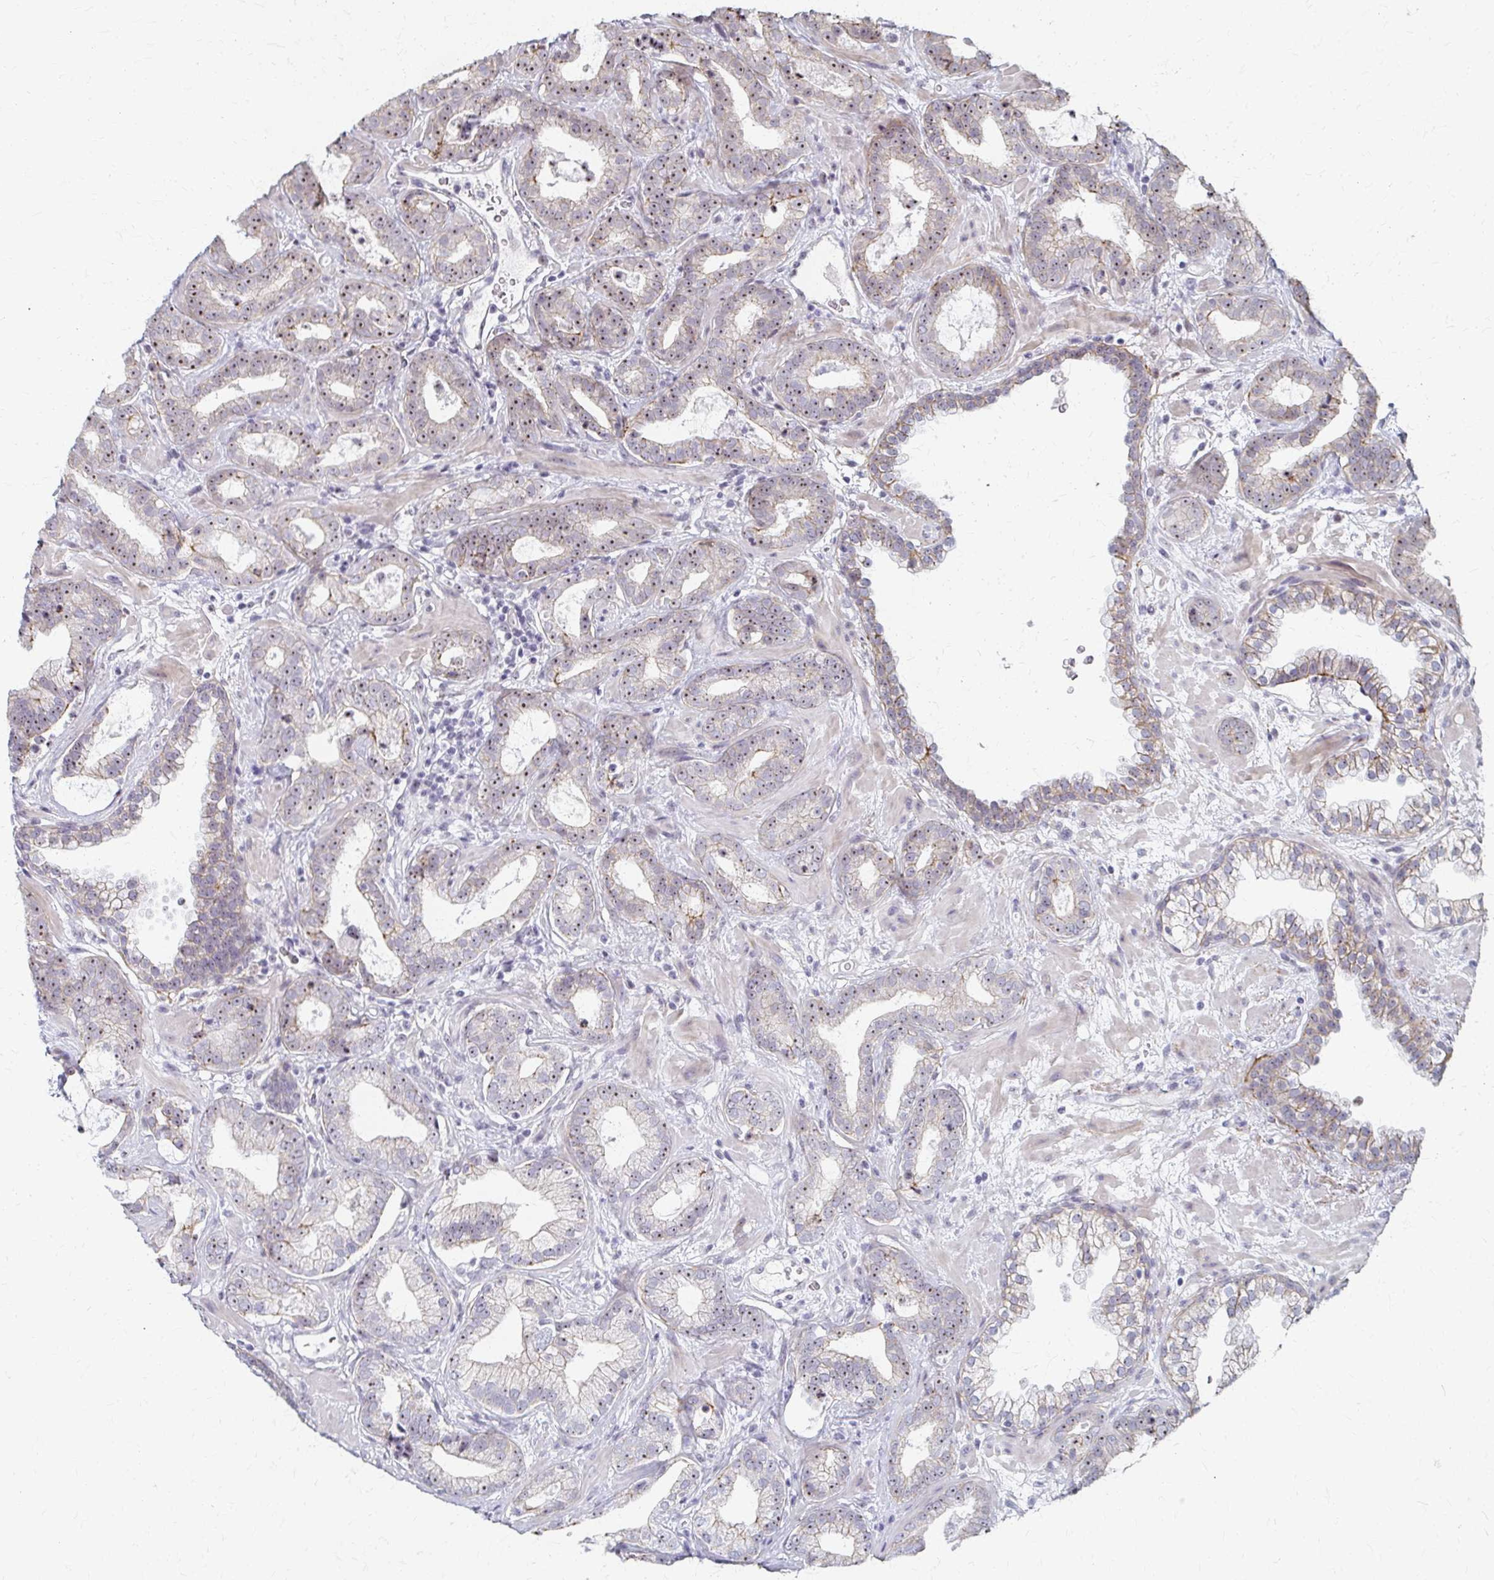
{"staining": {"intensity": "moderate", "quantity": ">75%", "location": "nuclear"}, "tissue": "prostate cancer", "cell_type": "Tumor cells", "image_type": "cancer", "snomed": [{"axis": "morphology", "description": "Adenocarcinoma, Low grade"}, {"axis": "topography", "description": "Prostate"}], "caption": "High-power microscopy captured an IHC histopathology image of adenocarcinoma (low-grade) (prostate), revealing moderate nuclear positivity in about >75% of tumor cells.", "gene": "PES1", "patient": {"sex": "male", "age": 62}}